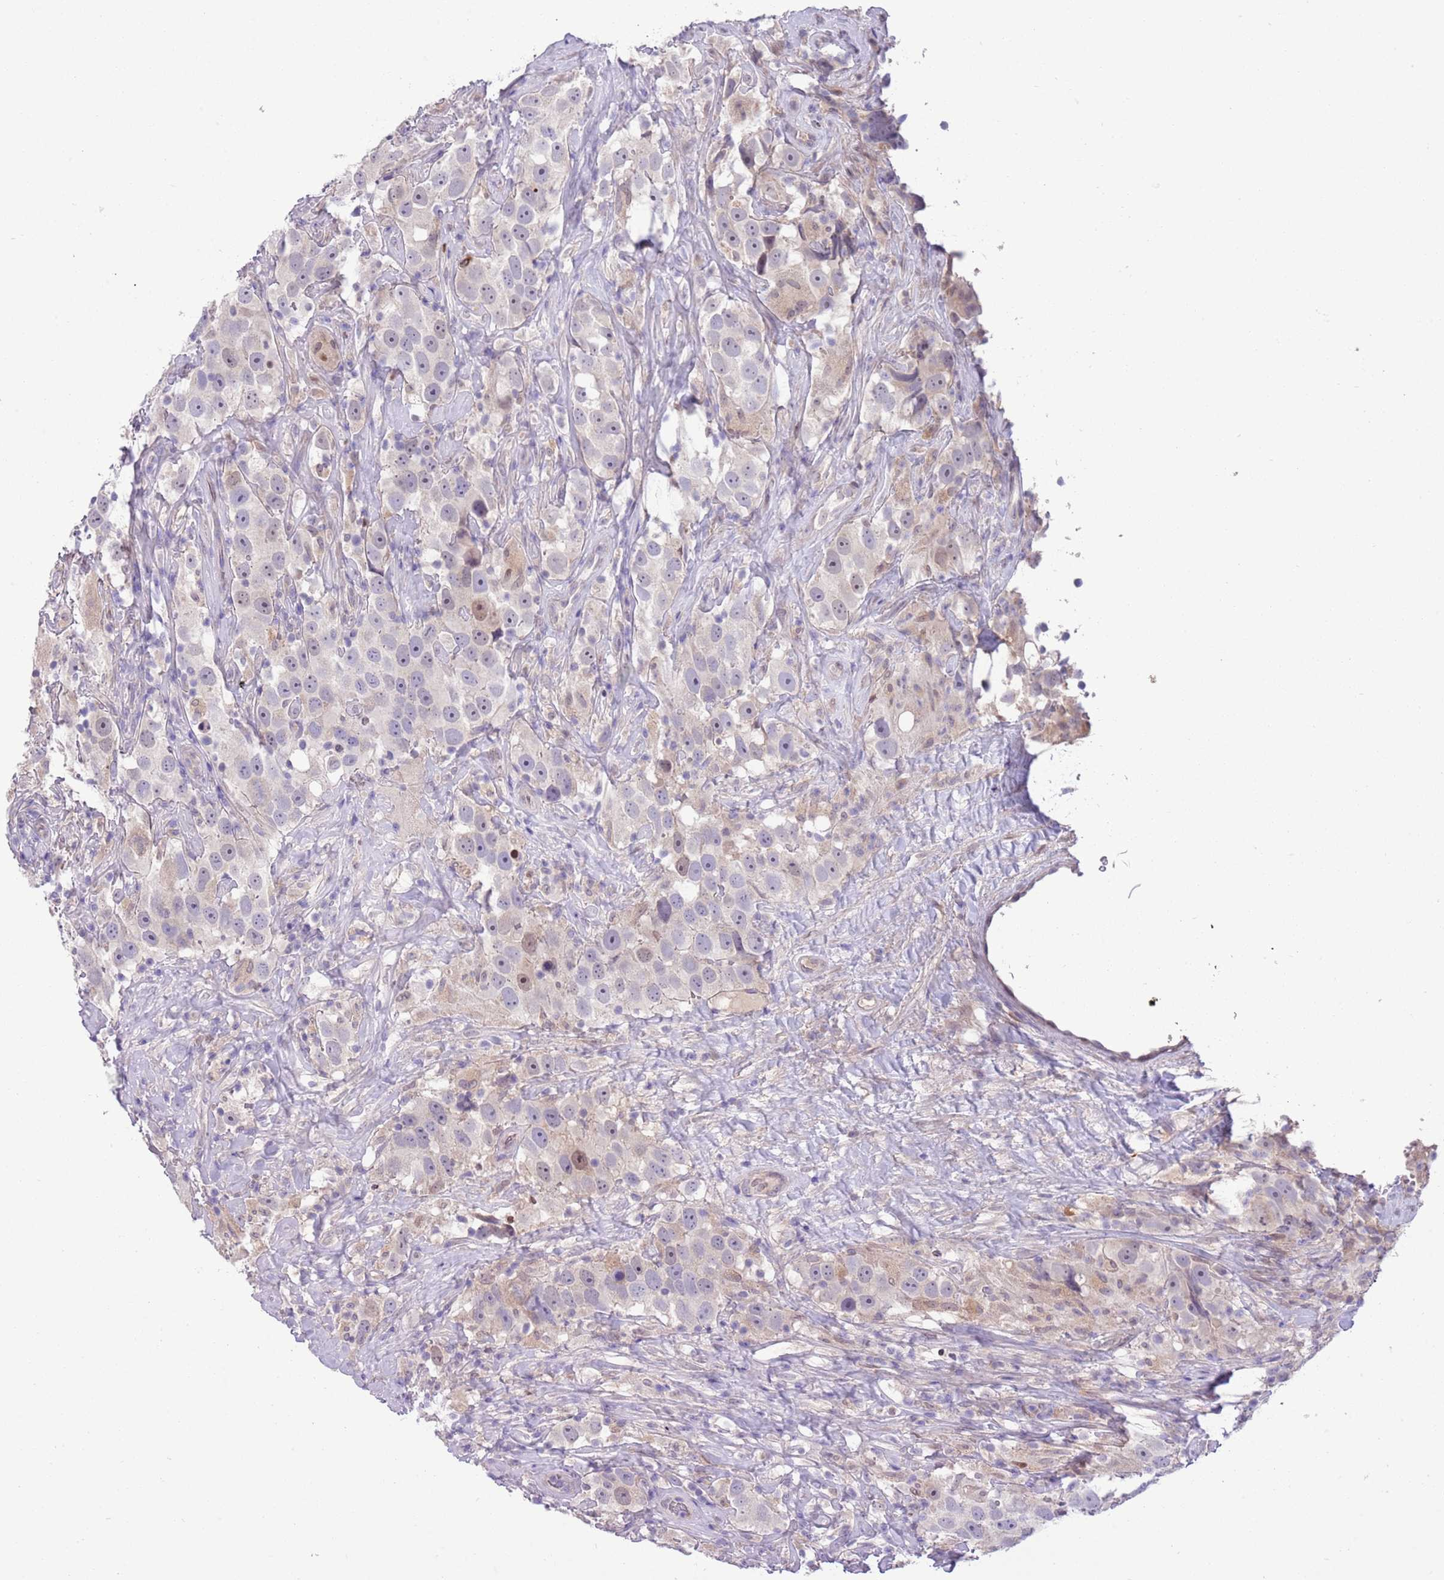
{"staining": {"intensity": "weak", "quantity": "<25%", "location": "nuclear"}, "tissue": "testis cancer", "cell_type": "Tumor cells", "image_type": "cancer", "snomed": [{"axis": "morphology", "description": "Seminoma, NOS"}, {"axis": "topography", "description": "Testis"}], "caption": "High power microscopy photomicrograph of an immunohistochemistry (IHC) histopathology image of seminoma (testis), revealing no significant expression in tumor cells.", "gene": "CCND2", "patient": {"sex": "male", "age": 49}}